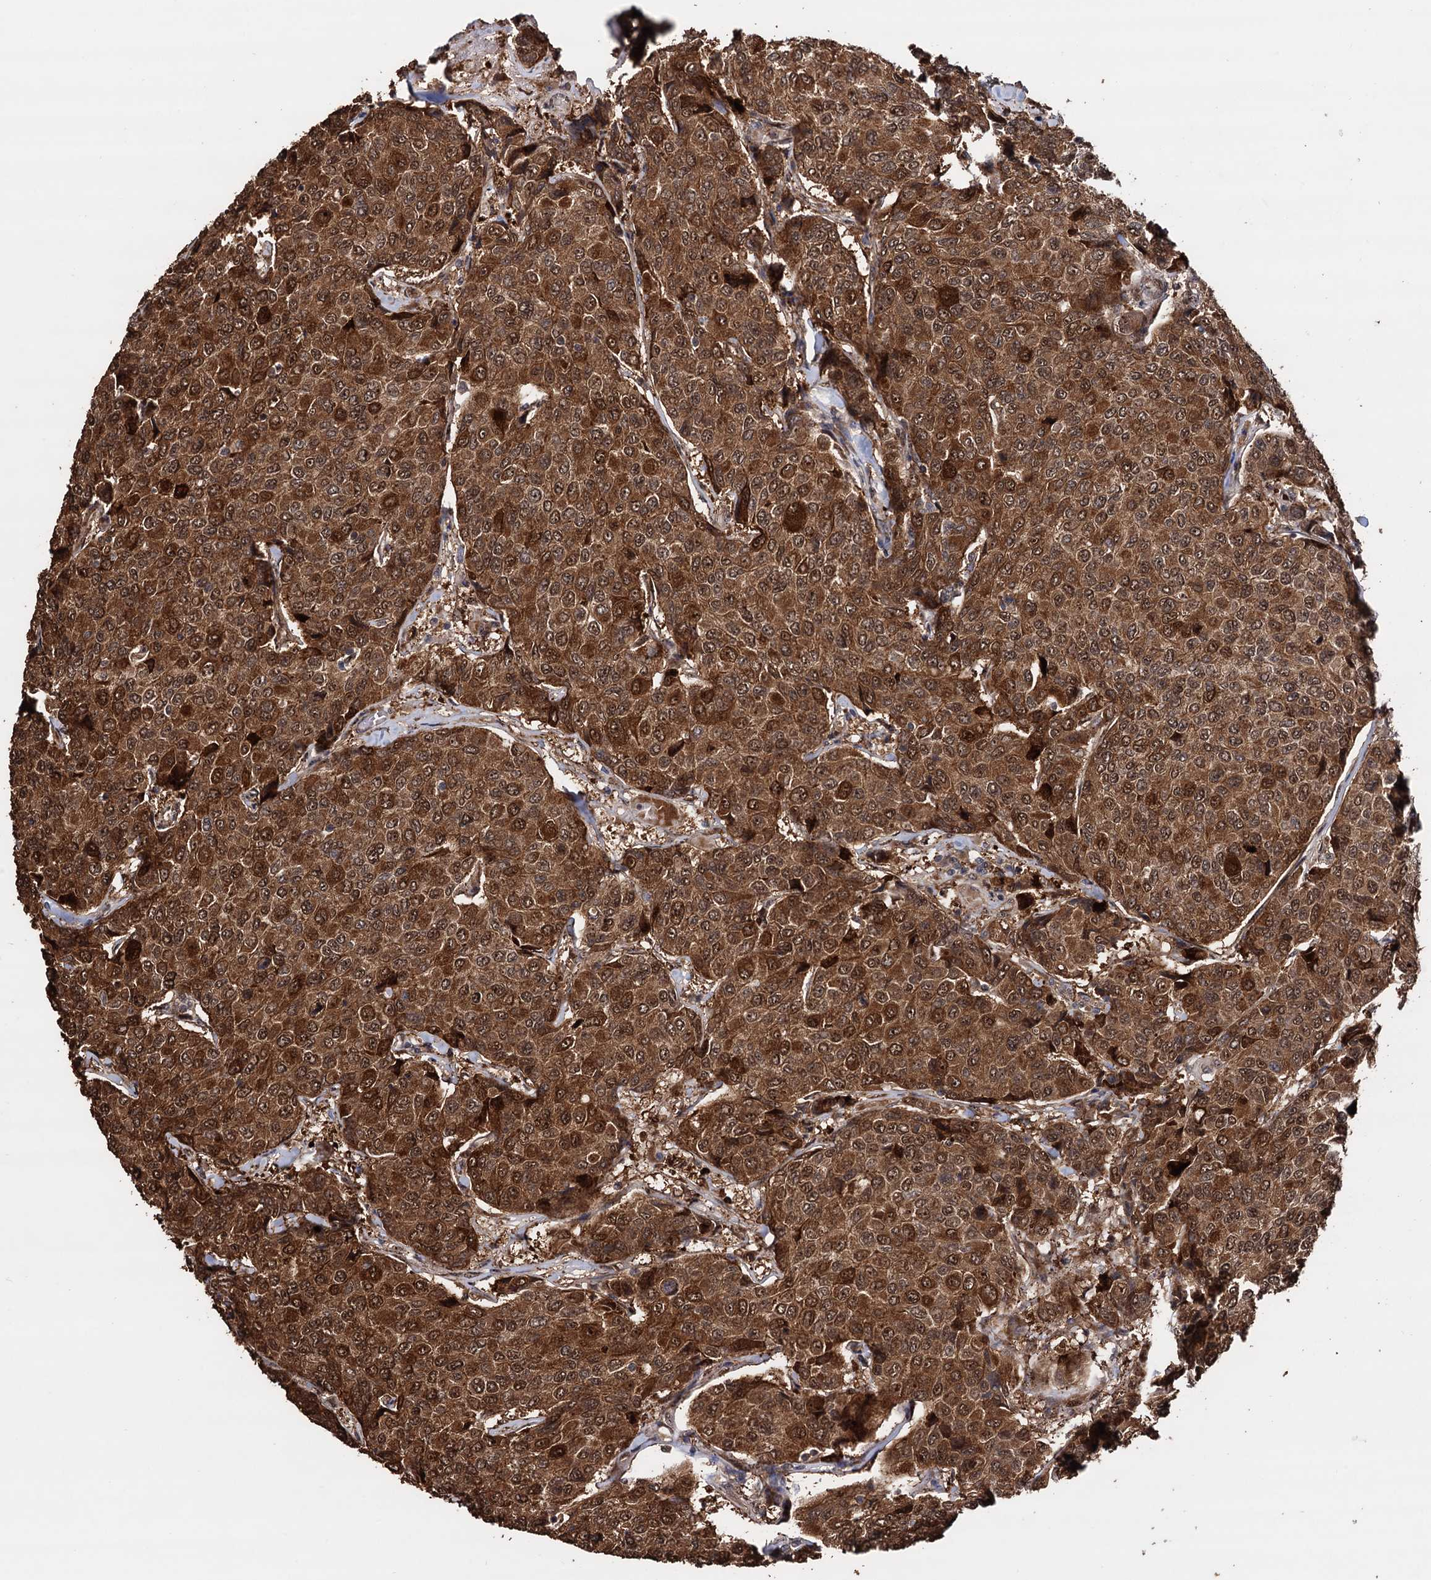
{"staining": {"intensity": "strong", "quantity": ">75%", "location": "cytoplasmic/membranous,nuclear"}, "tissue": "breast cancer", "cell_type": "Tumor cells", "image_type": "cancer", "snomed": [{"axis": "morphology", "description": "Duct carcinoma"}, {"axis": "topography", "description": "Breast"}], "caption": "Immunohistochemistry (IHC) histopathology image of breast cancer (infiltrating ductal carcinoma) stained for a protein (brown), which displays high levels of strong cytoplasmic/membranous and nuclear positivity in about >75% of tumor cells.", "gene": "PIGB", "patient": {"sex": "female", "age": 55}}